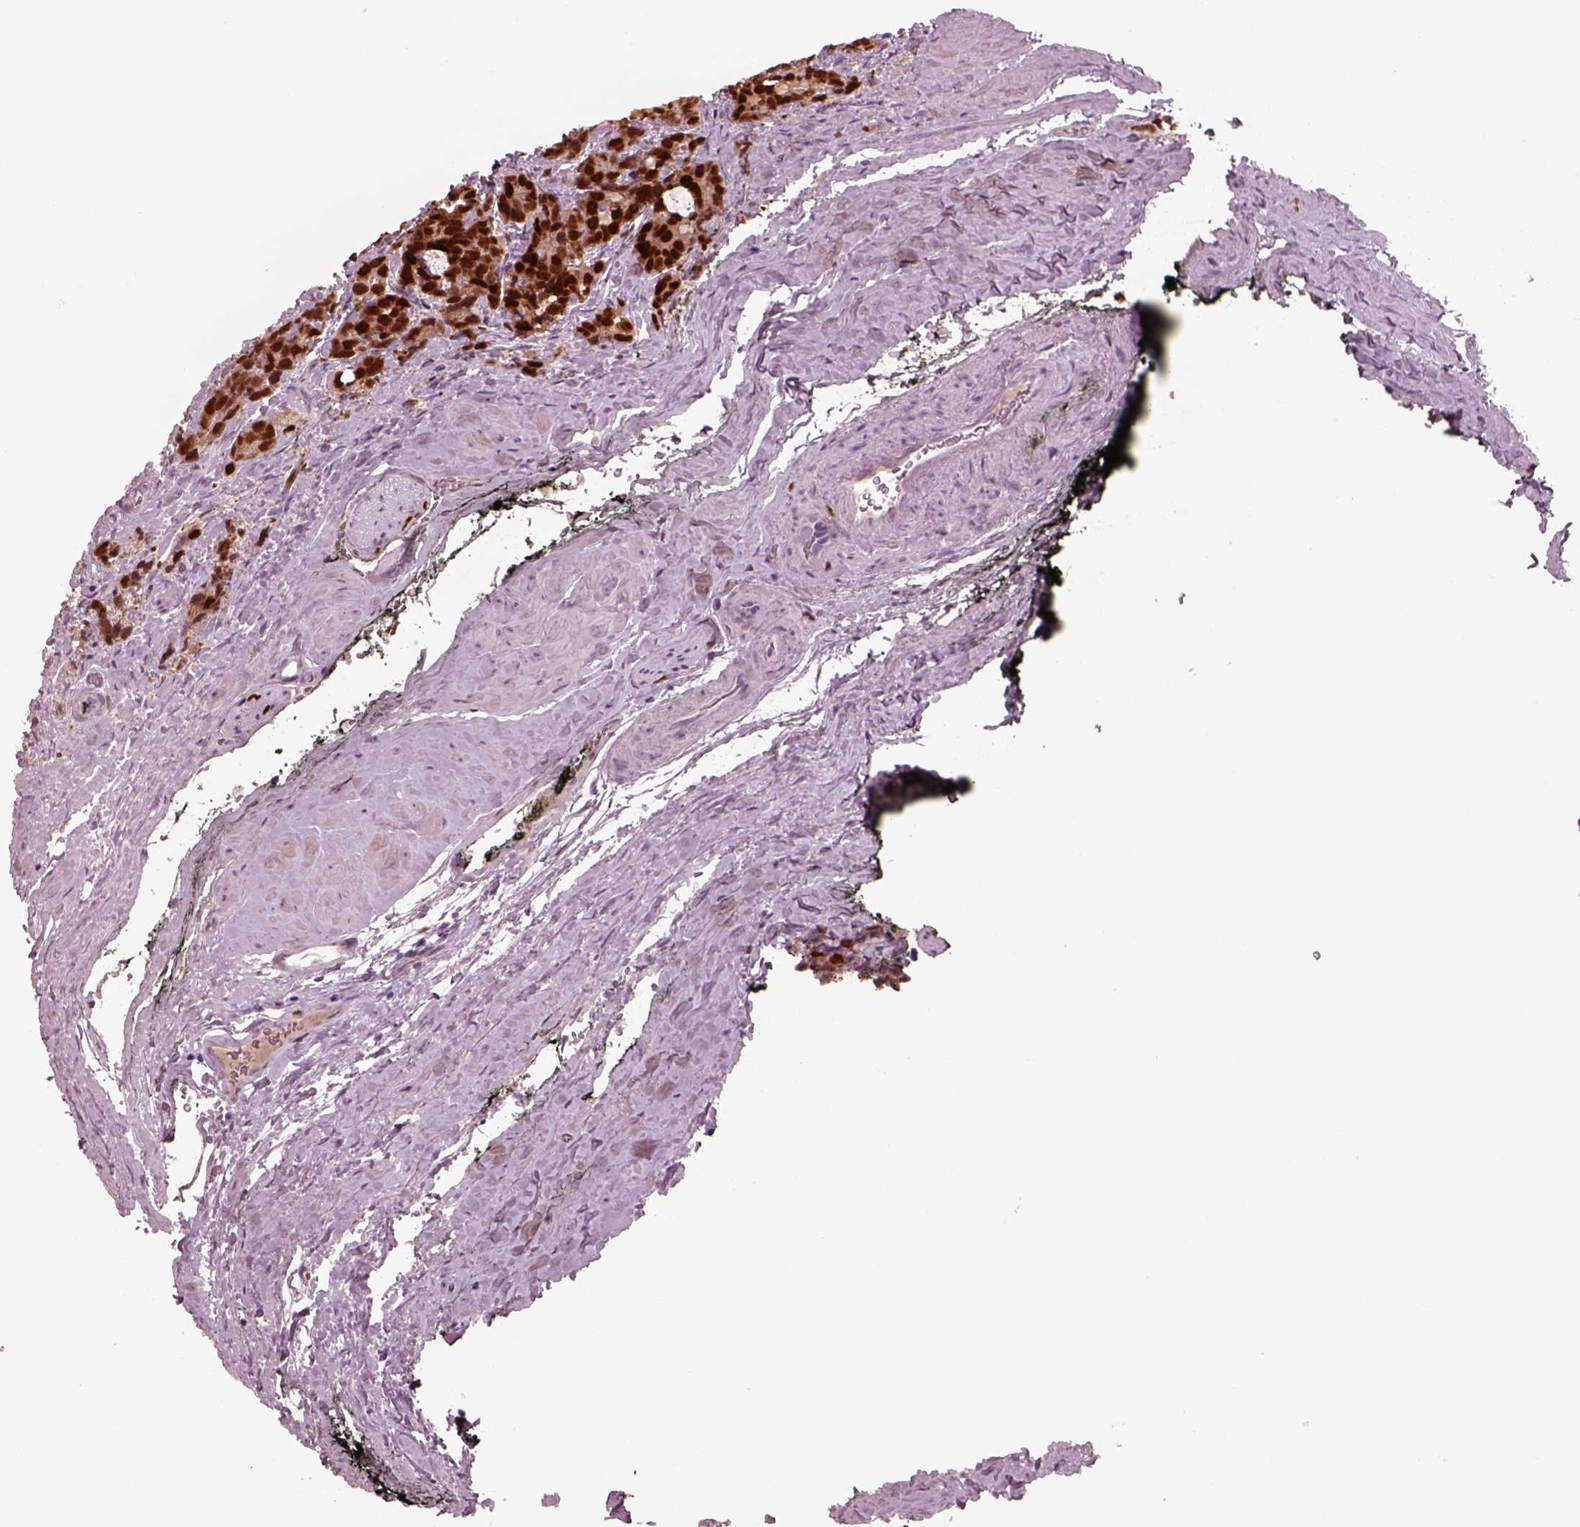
{"staining": {"intensity": "strong", "quantity": ">75%", "location": "nuclear"}, "tissue": "prostate cancer", "cell_type": "Tumor cells", "image_type": "cancer", "snomed": [{"axis": "morphology", "description": "Adenocarcinoma, High grade"}, {"axis": "topography", "description": "Prostate"}], "caption": "This is a photomicrograph of immunohistochemistry staining of prostate cancer (adenocarcinoma (high-grade)), which shows strong expression in the nuclear of tumor cells.", "gene": "SOX9", "patient": {"sex": "male", "age": 74}}